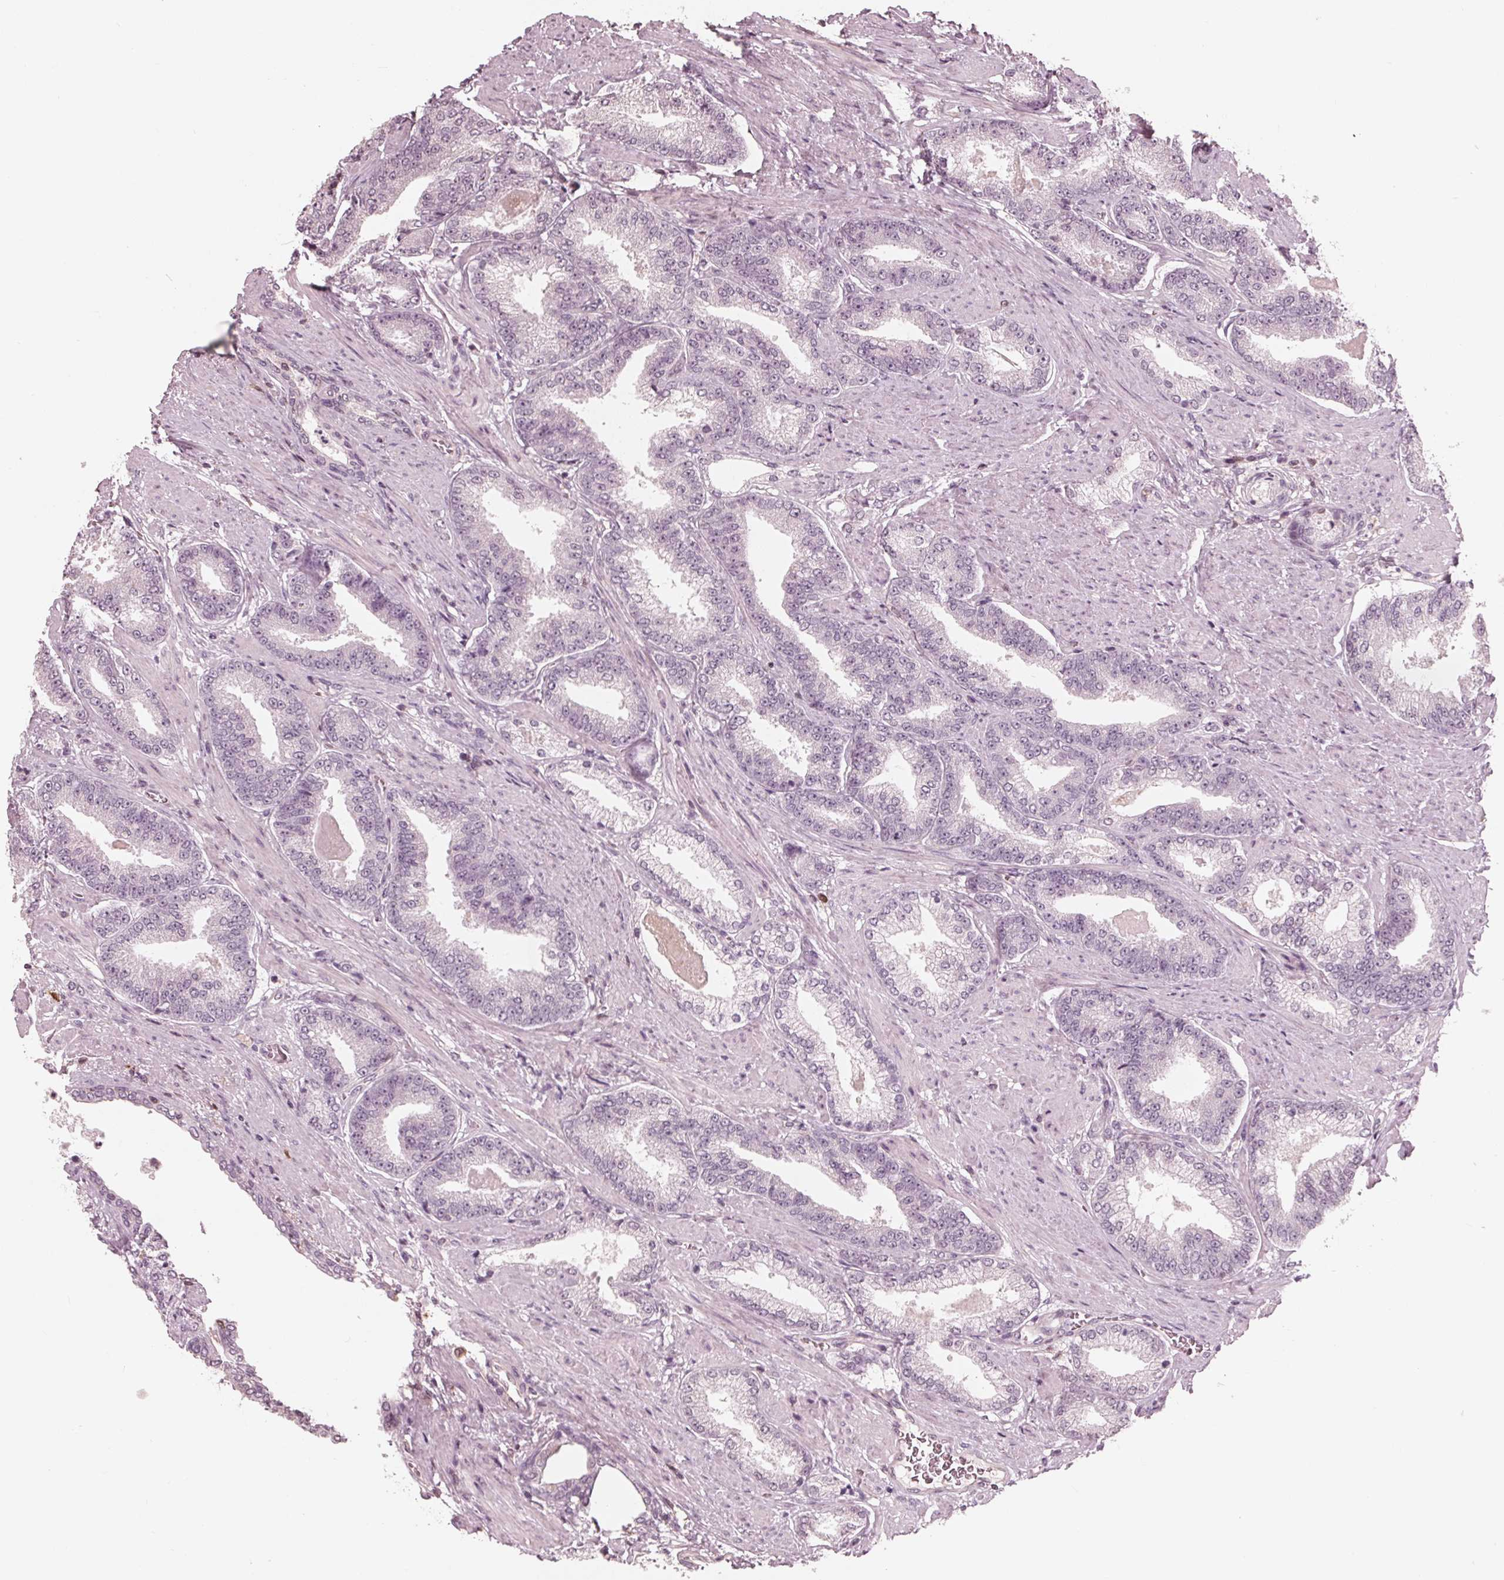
{"staining": {"intensity": "negative", "quantity": "none", "location": "none"}, "tissue": "prostate cancer", "cell_type": "Tumor cells", "image_type": "cancer", "snomed": [{"axis": "morphology", "description": "Adenocarcinoma, High grade"}, {"axis": "topography", "description": "Prostate and seminal vesicle, NOS"}], "caption": "IHC micrograph of neoplastic tissue: human prostate high-grade adenocarcinoma stained with DAB (3,3'-diaminobenzidine) exhibits no significant protein staining in tumor cells.", "gene": "ING3", "patient": {"sex": "male", "age": 61}}